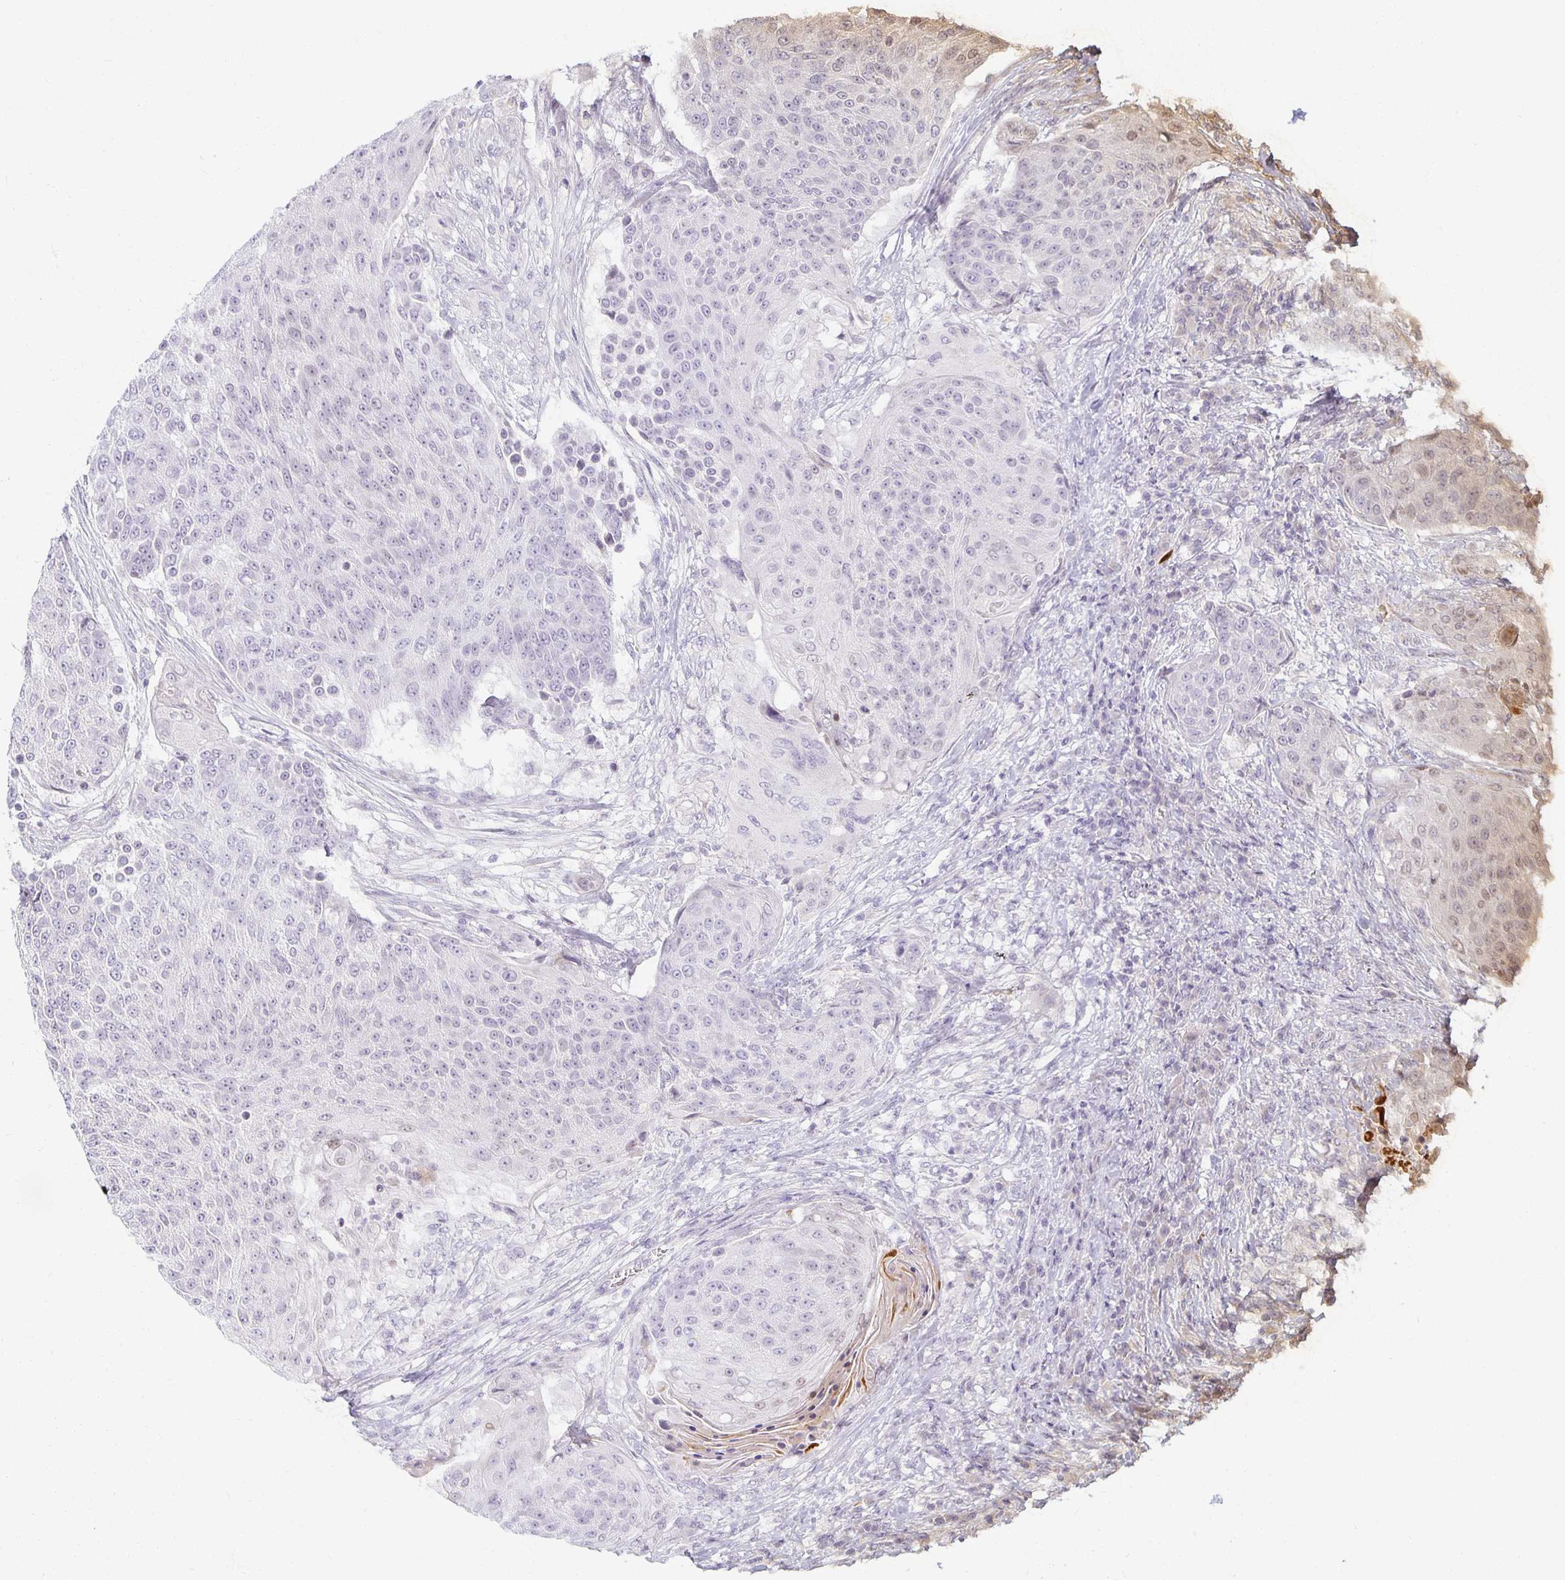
{"staining": {"intensity": "negative", "quantity": "none", "location": "none"}, "tissue": "urothelial cancer", "cell_type": "Tumor cells", "image_type": "cancer", "snomed": [{"axis": "morphology", "description": "Urothelial carcinoma, High grade"}, {"axis": "topography", "description": "Urinary bladder"}], "caption": "High magnification brightfield microscopy of urothelial carcinoma (high-grade) stained with DAB (3,3'-diaminobenzidine) (brown) and counterstained with hematoxylin (blue): tumor cells show no significant staining.", "gene": "EHF", "patient": {"sex": "female", "age": 63}}